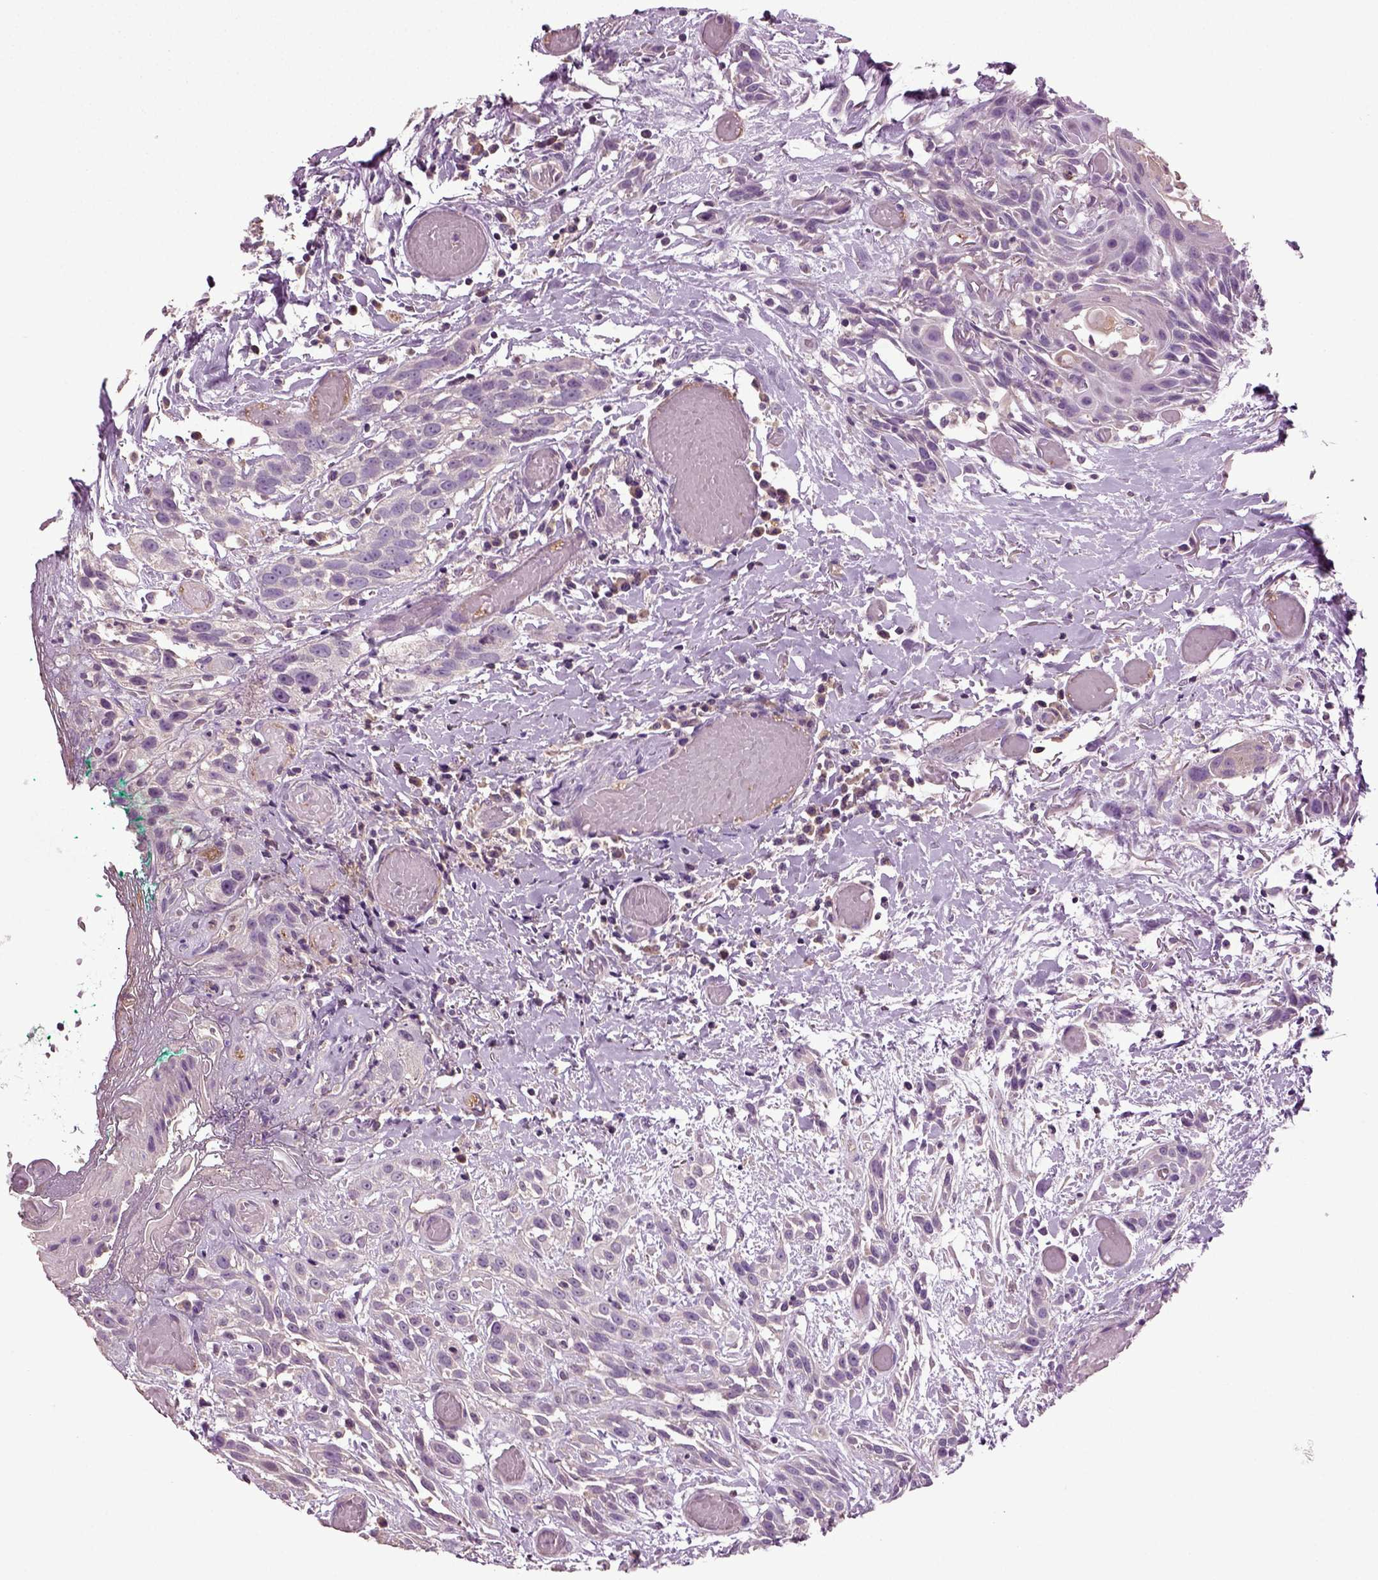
{"staining": {"intensity": "negative", "quantity": "none", "location": "none"}, "tissue": "head and neck cancer", "cell_type": "Tumor cells", "image_type": "cancer", "snomed": [{"axis": "morphology", "description": "Normal tissue, NOS"}, {"axis": "morphology", "description": "Squamous cell carcinoma, NOS"}, {"axis": "topography", "description": "Oral tissue"}, {"axis": "topography", "description": "Salivary gland"}, {"axis": "topography", "description": "Head-Neck"}], "caption": "Immunohistochemistry histopathology image of neoplastic tissue: head and neck squamous cell carcinoma stained with DAB demonstrates no significant protein positivity in tumor cells. The staining was performed using DAB to visualize the protein expression in brown, while the nuclei were stained in blue with hematoxylin (Magnification: 20x).", "gene": "DEFB118", "patient": {"sex": "female", "age": 62}}